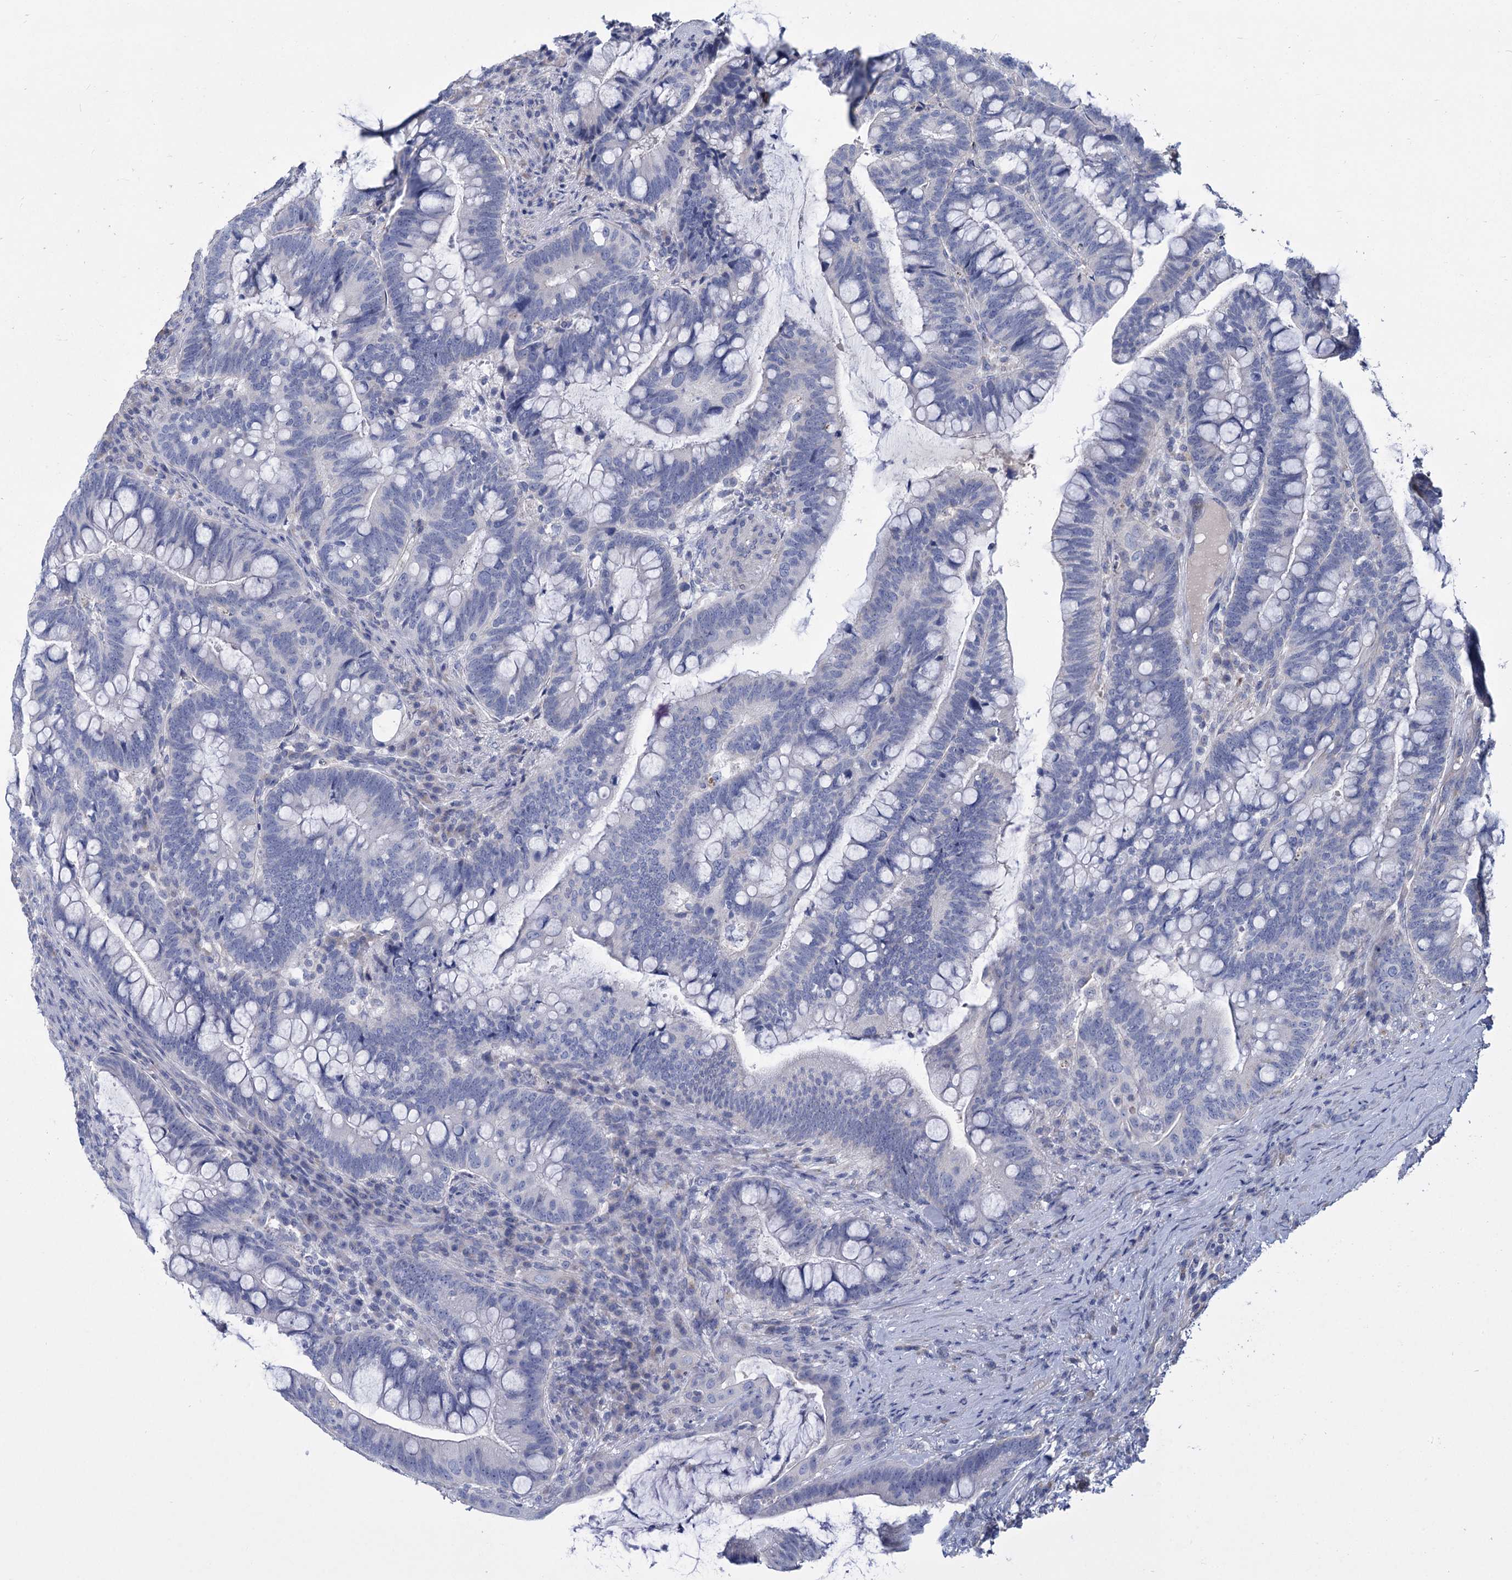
{"staining": {"intensity": "negative", "quantity": "none", "location": "none"}, "tissue": "colorectal cancer", "cell_type": "Tumor cells", "image_type": "cancer", "snomed": [{"axis": "morphology", "description": "Adenocarcinoma, NOS"}, {"axis": "topography", "description": "Colon"}], "caption": "Tumor cells are negative for brown protein staining in adenocarcinoma (colorectal).", "gene": "HES2", "patient": {"sex": "female", "age": 66}}